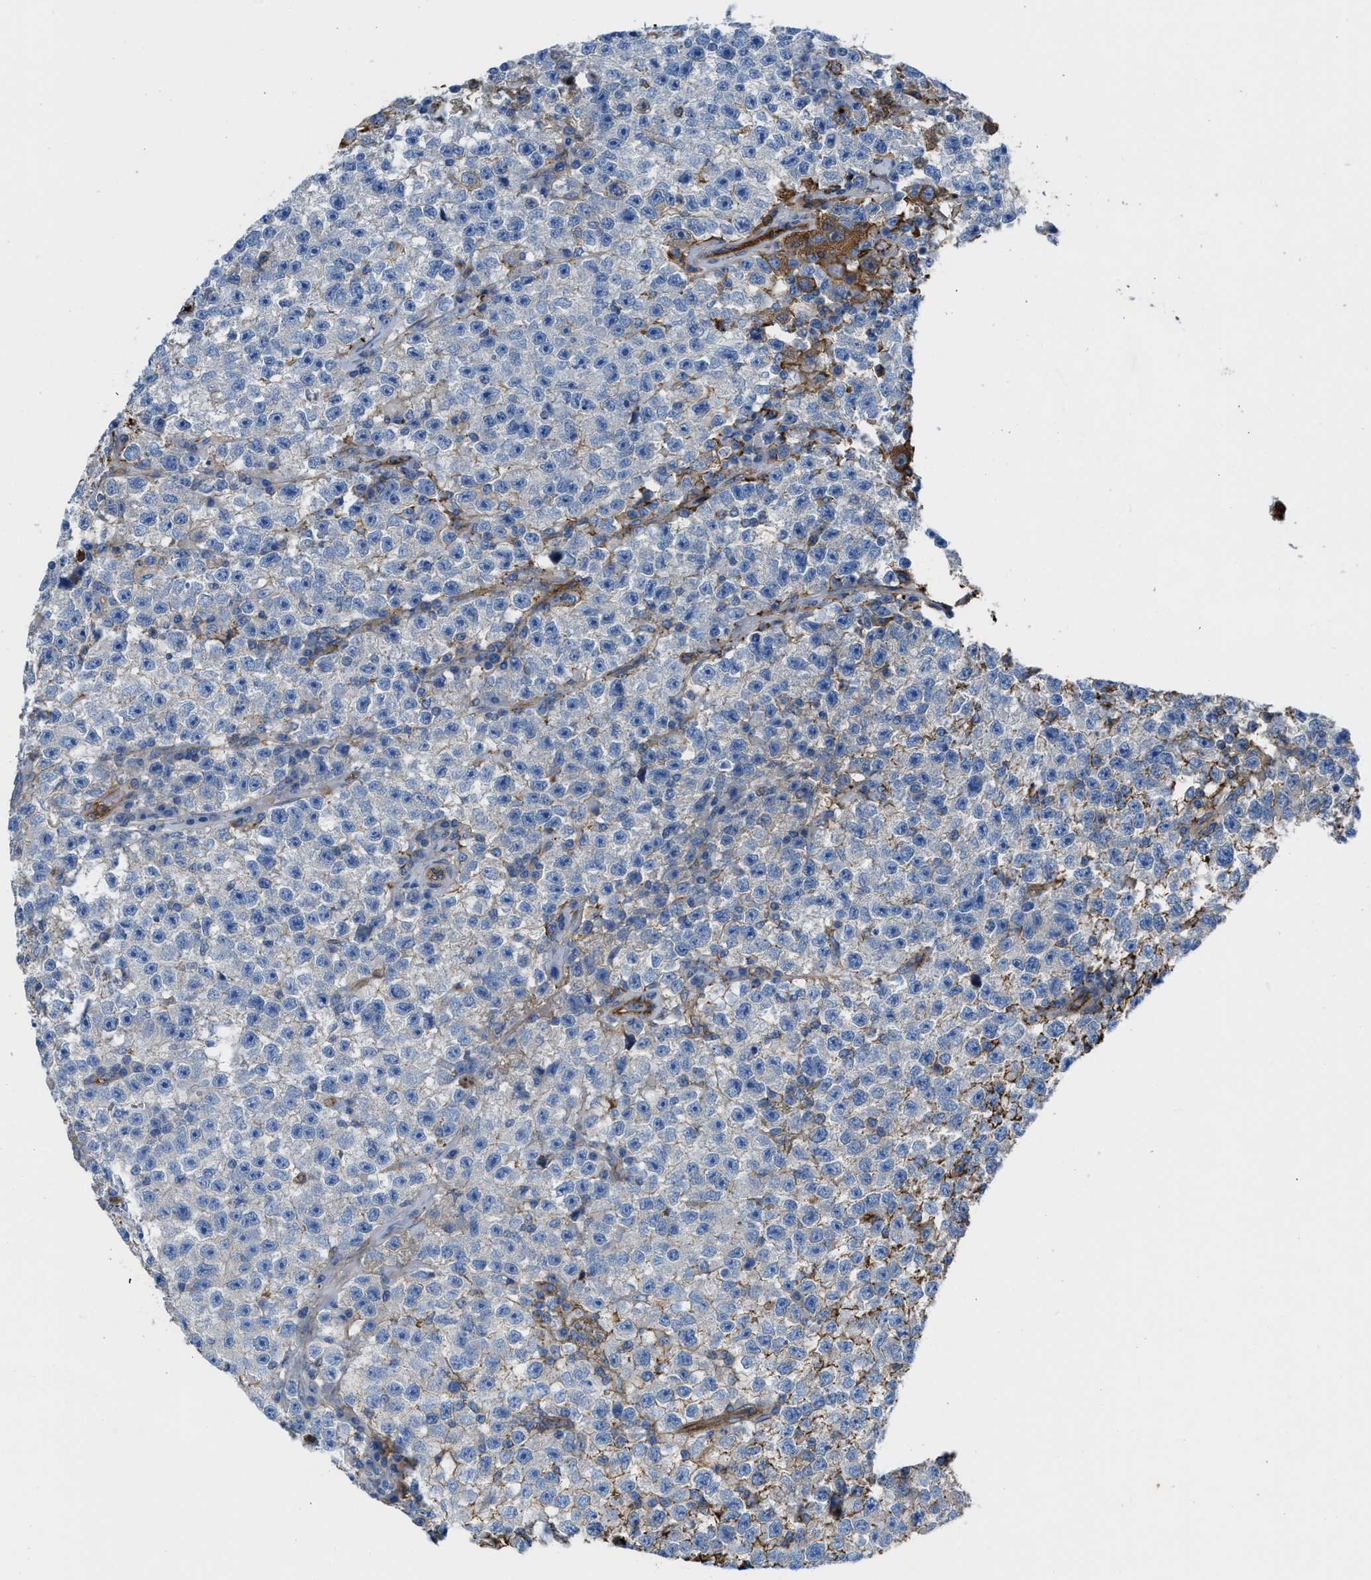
{"staining": {"intensity": "weak", "quantity": "<25%", "location": "cytoplasmic/membranous"}, "tissue": "testis cancer", "cell_type": "Tumor cells", "image_type": "cancer", "snomed": [{"axis": "morphology", "description": "Seminoma, NOS"}, {"axis": "topography", "description": "Testis"}], "caption": "Immunohistochemistry (IHC) micrograph of neoplastic tissue: testis seminoma stained with DAB (3,3'-diaminobenzidine) reveals no significant protein expression in tumor cells.", "gene": "TRIOBP", "patient": {"sex": "male", "age": 22}}